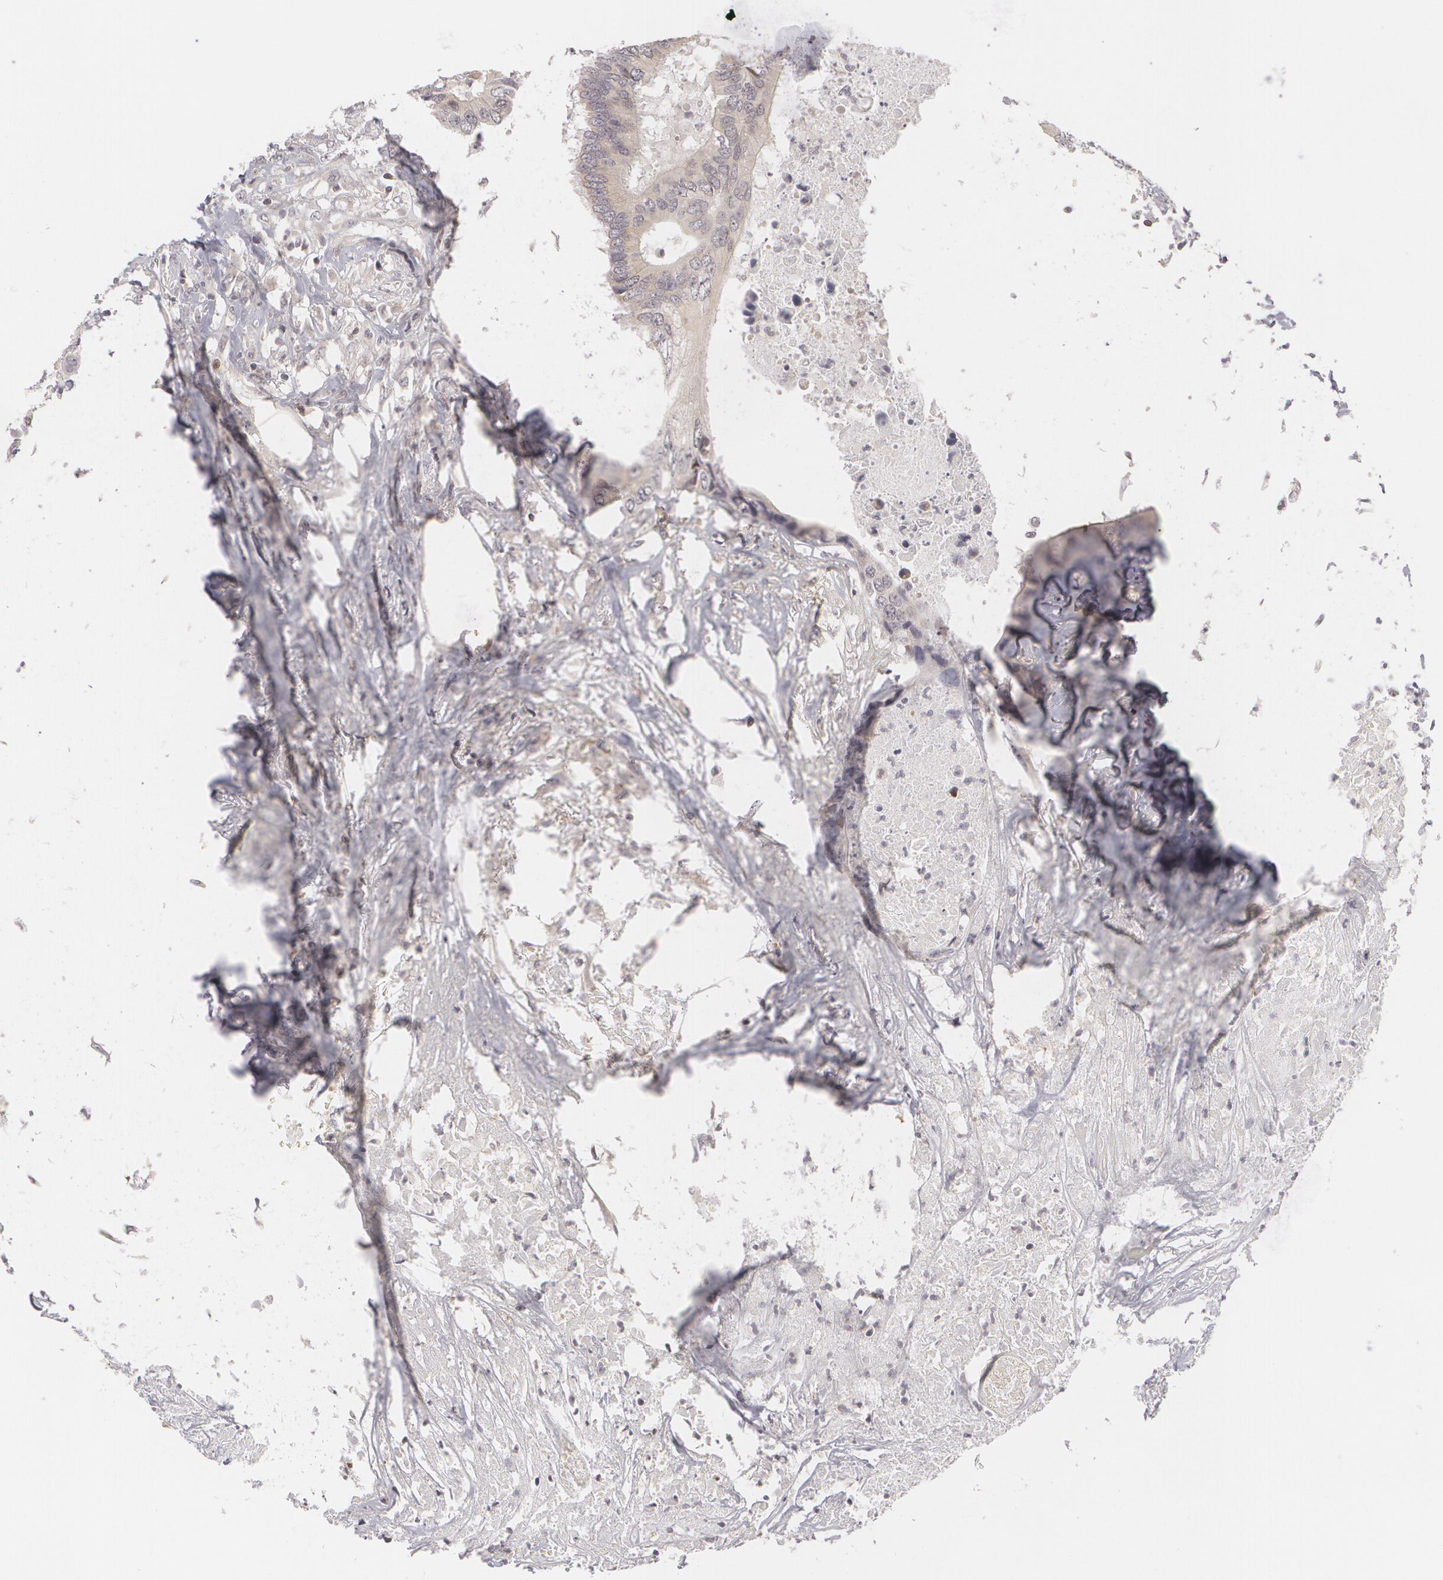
{"staining": {"intensity": "negative", "quantity": "none", "location": "none"}, "tissue": "colorectal cancer", "cell_type": "Tumor cells", "image_type": "cancer", "snomed": [{"axis": "morphology", "description": "Adenocarcinoma, NOS"}, {"axis": "topography", "description": "Rectum"}], "caption": "IHC micrograph of neoplastic tissue: human colorectal adenocarcinoma stained with DAB (3,3'-diaminobenzidine) demonstrates no significant protein staining in tumor cells.", "gene": "ZBTB16", "patient": {"sex": "male", "age": 55}}